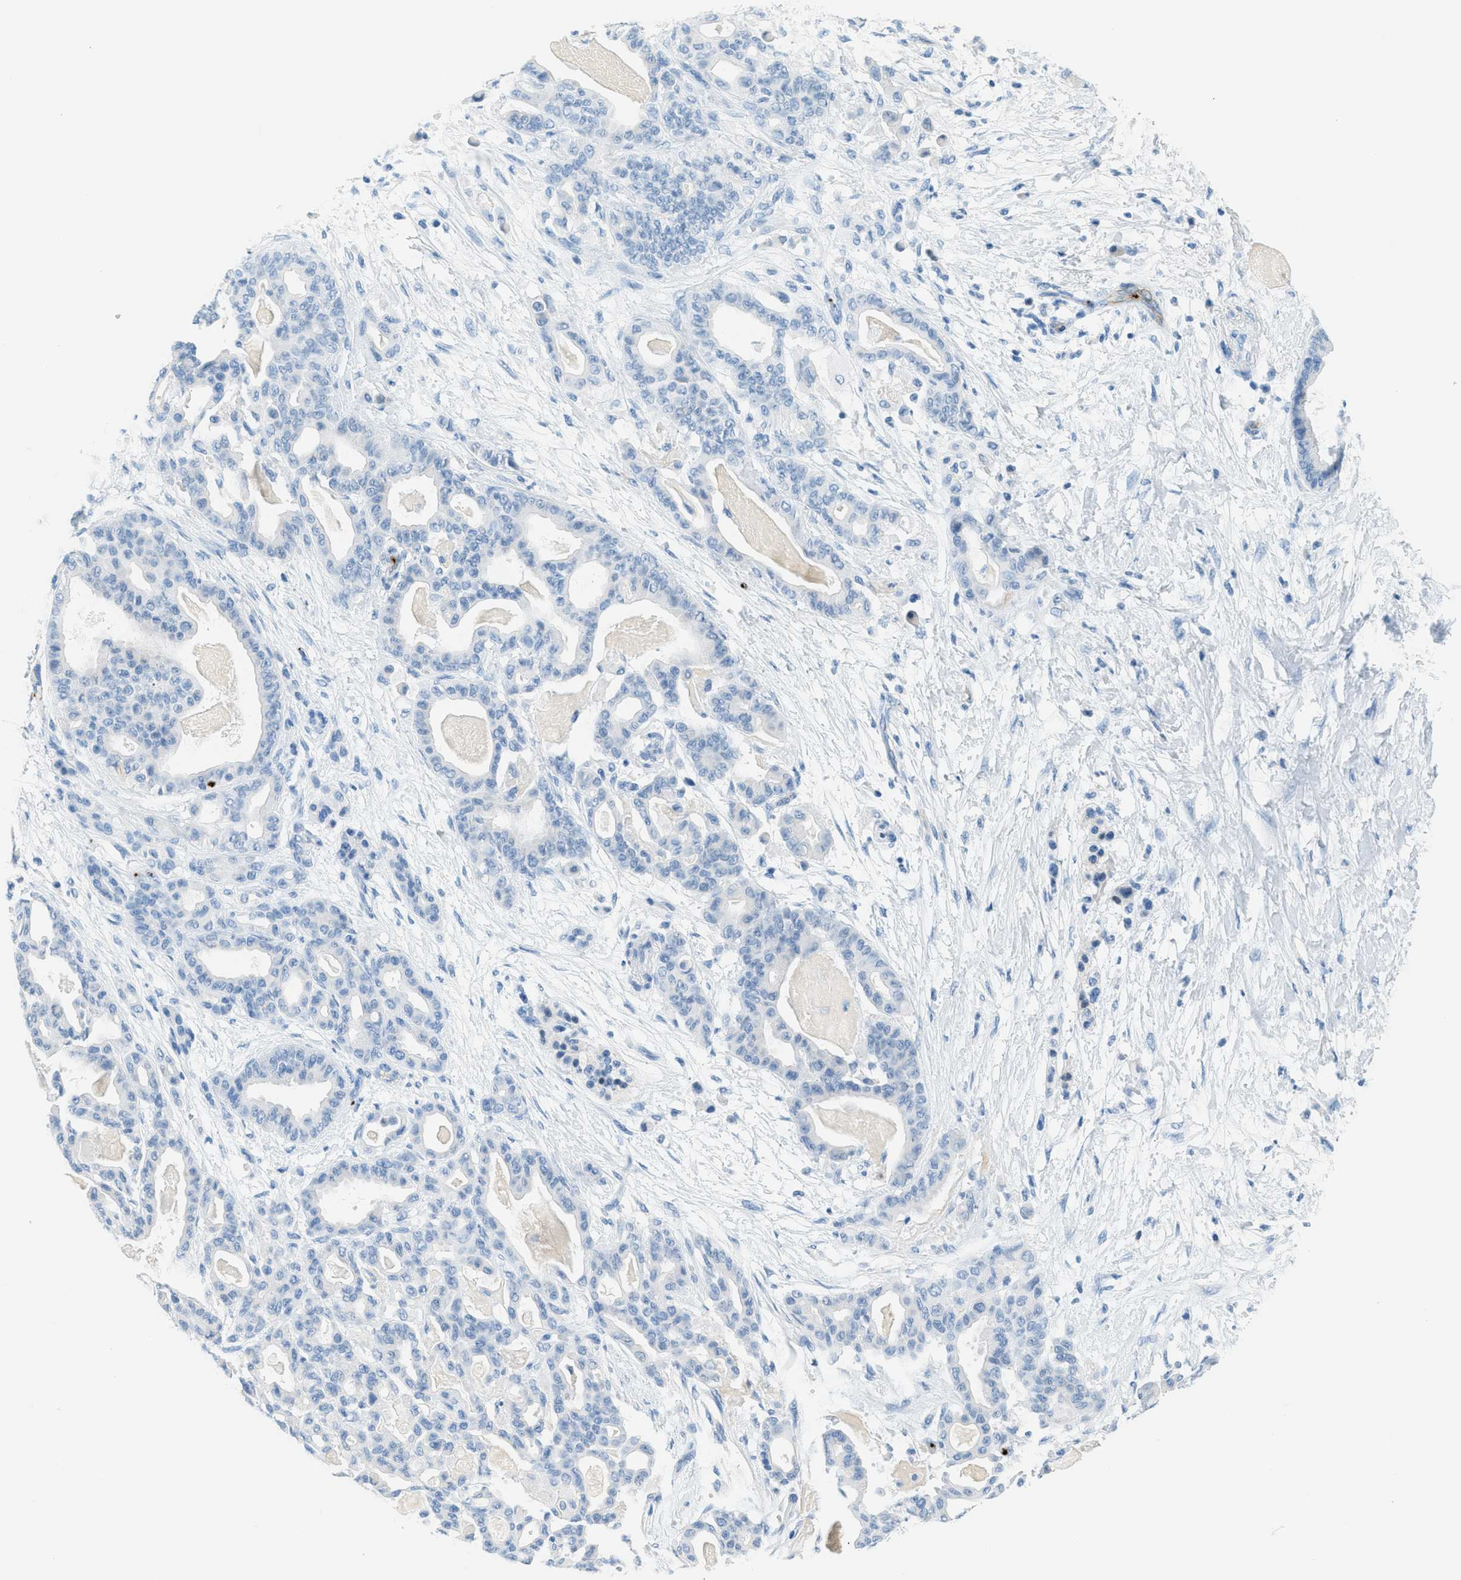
{"staining": {"intensity": "negative", "quantity": "none", "location": "none"}, "tissue": "pancreatic cancer", "cell_type": "Tumor cells", "image_type": "cancer", "snomed": [{"axis": "morphology", "description": "Adenocarcinoma, NOS"}, {"axis": "topography", "description": "Pancreas"}], "caption": "Protein analysis of pancreatic cancer (adenocarcinoma) reveals no significant staining in tumor cells. (Brightfield microscopy of DAB immunohistochemistry (IHC) at high magnification).", "gene": "PPBP", "patient": {"sex": "male", "age": 63}}